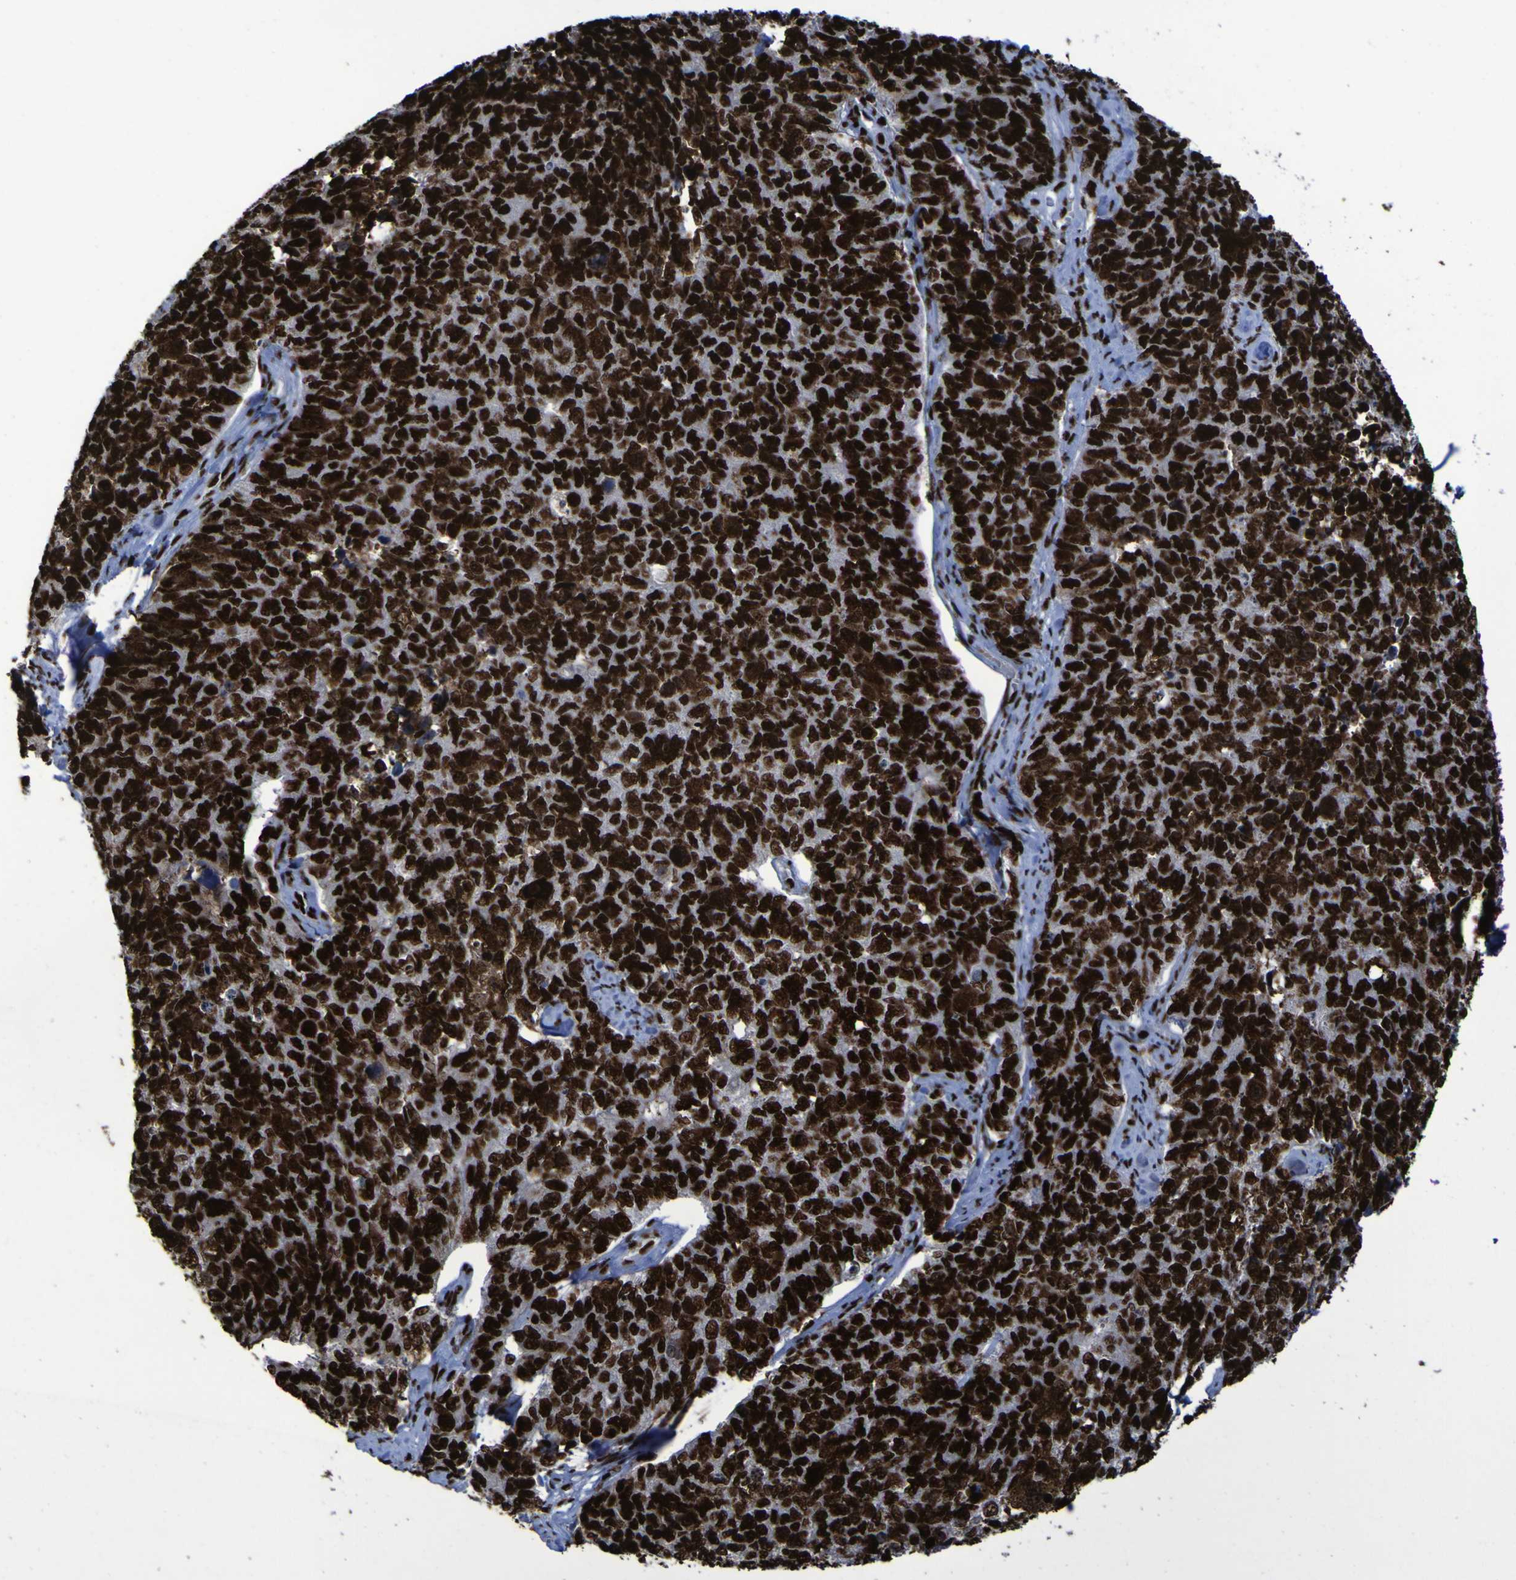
{"staining": {"intensity": "strong", "quantity": ">75%", "location": "nuclear"}, "tissue": "cervical cancer", "cell_type": "Tumor cells", "image_type": "cancer", "snomed": [{"axis": "morphology", "description": "Squamous cell carcinoma, NOS"}, {"axis": "topography", "description": "Cervix"}], "caption": "A brown stain shows strong nuclear staining of a protein in cervical cancer (squamous cell carcinoma) tumor cells. (Brightfield microscopy of DAB IHC at high magnification).", "gene": "NPM1", "patient": {"sex": "female", "age": 63}}